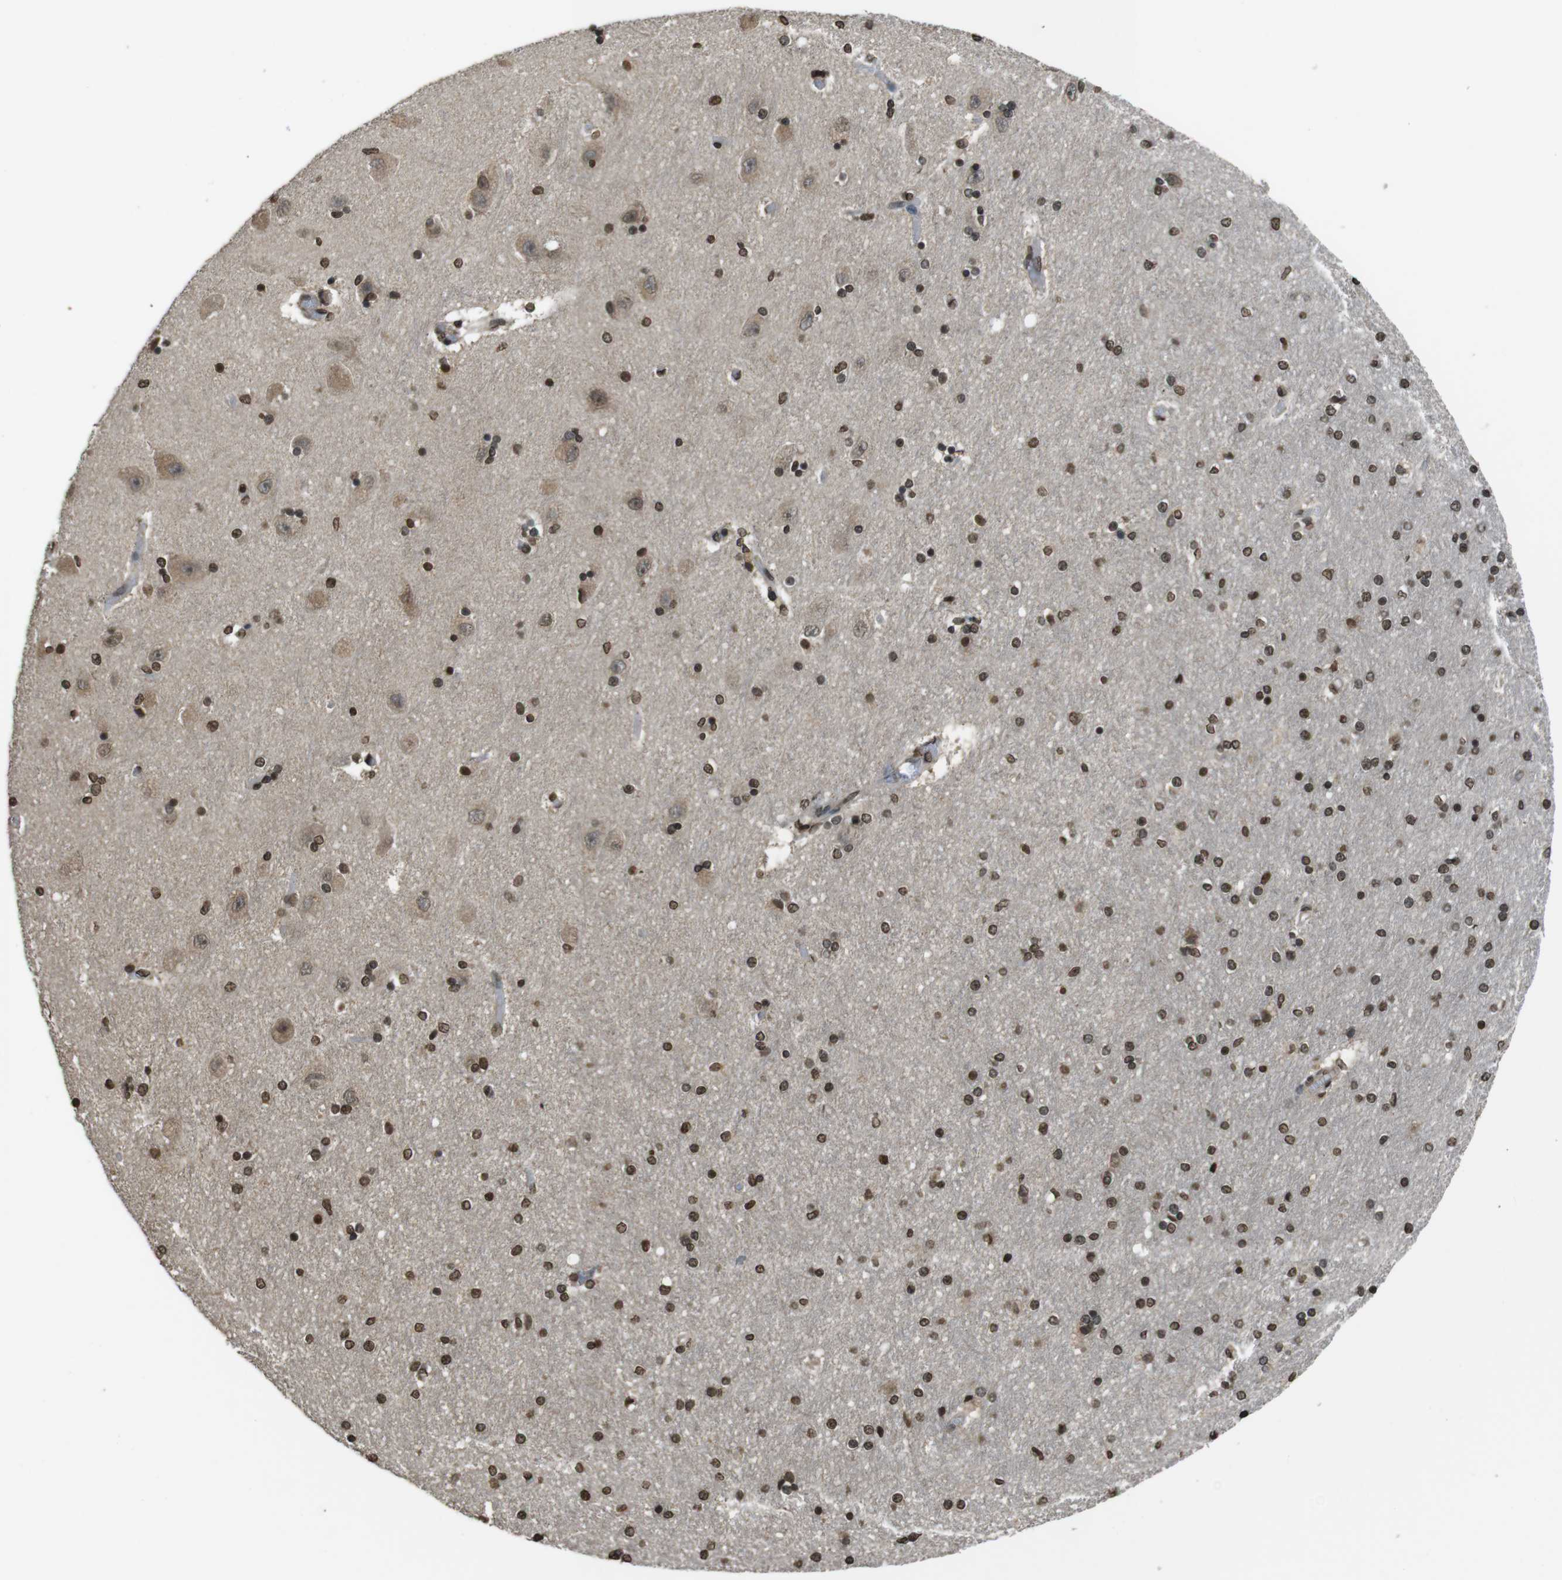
{"staining": {"intensity": "strong", "quantity": ">75%", "location": "nuclear"}, "tissue": "hippocampus", "cell_type": "Glial cells", "image_type": "normal", "snomed": [{"axis": "morphology", "description": "Normal tissue, NOS"}, {"axis": "topography", "description": "Hippocampus"}], "caption": "The image demonstrates a brown stain indicating the presence of a protein in the nuclear of glial cells in hippocampus.", "gene": "MAF", "patient": {"sex": "female", "age": 54}}